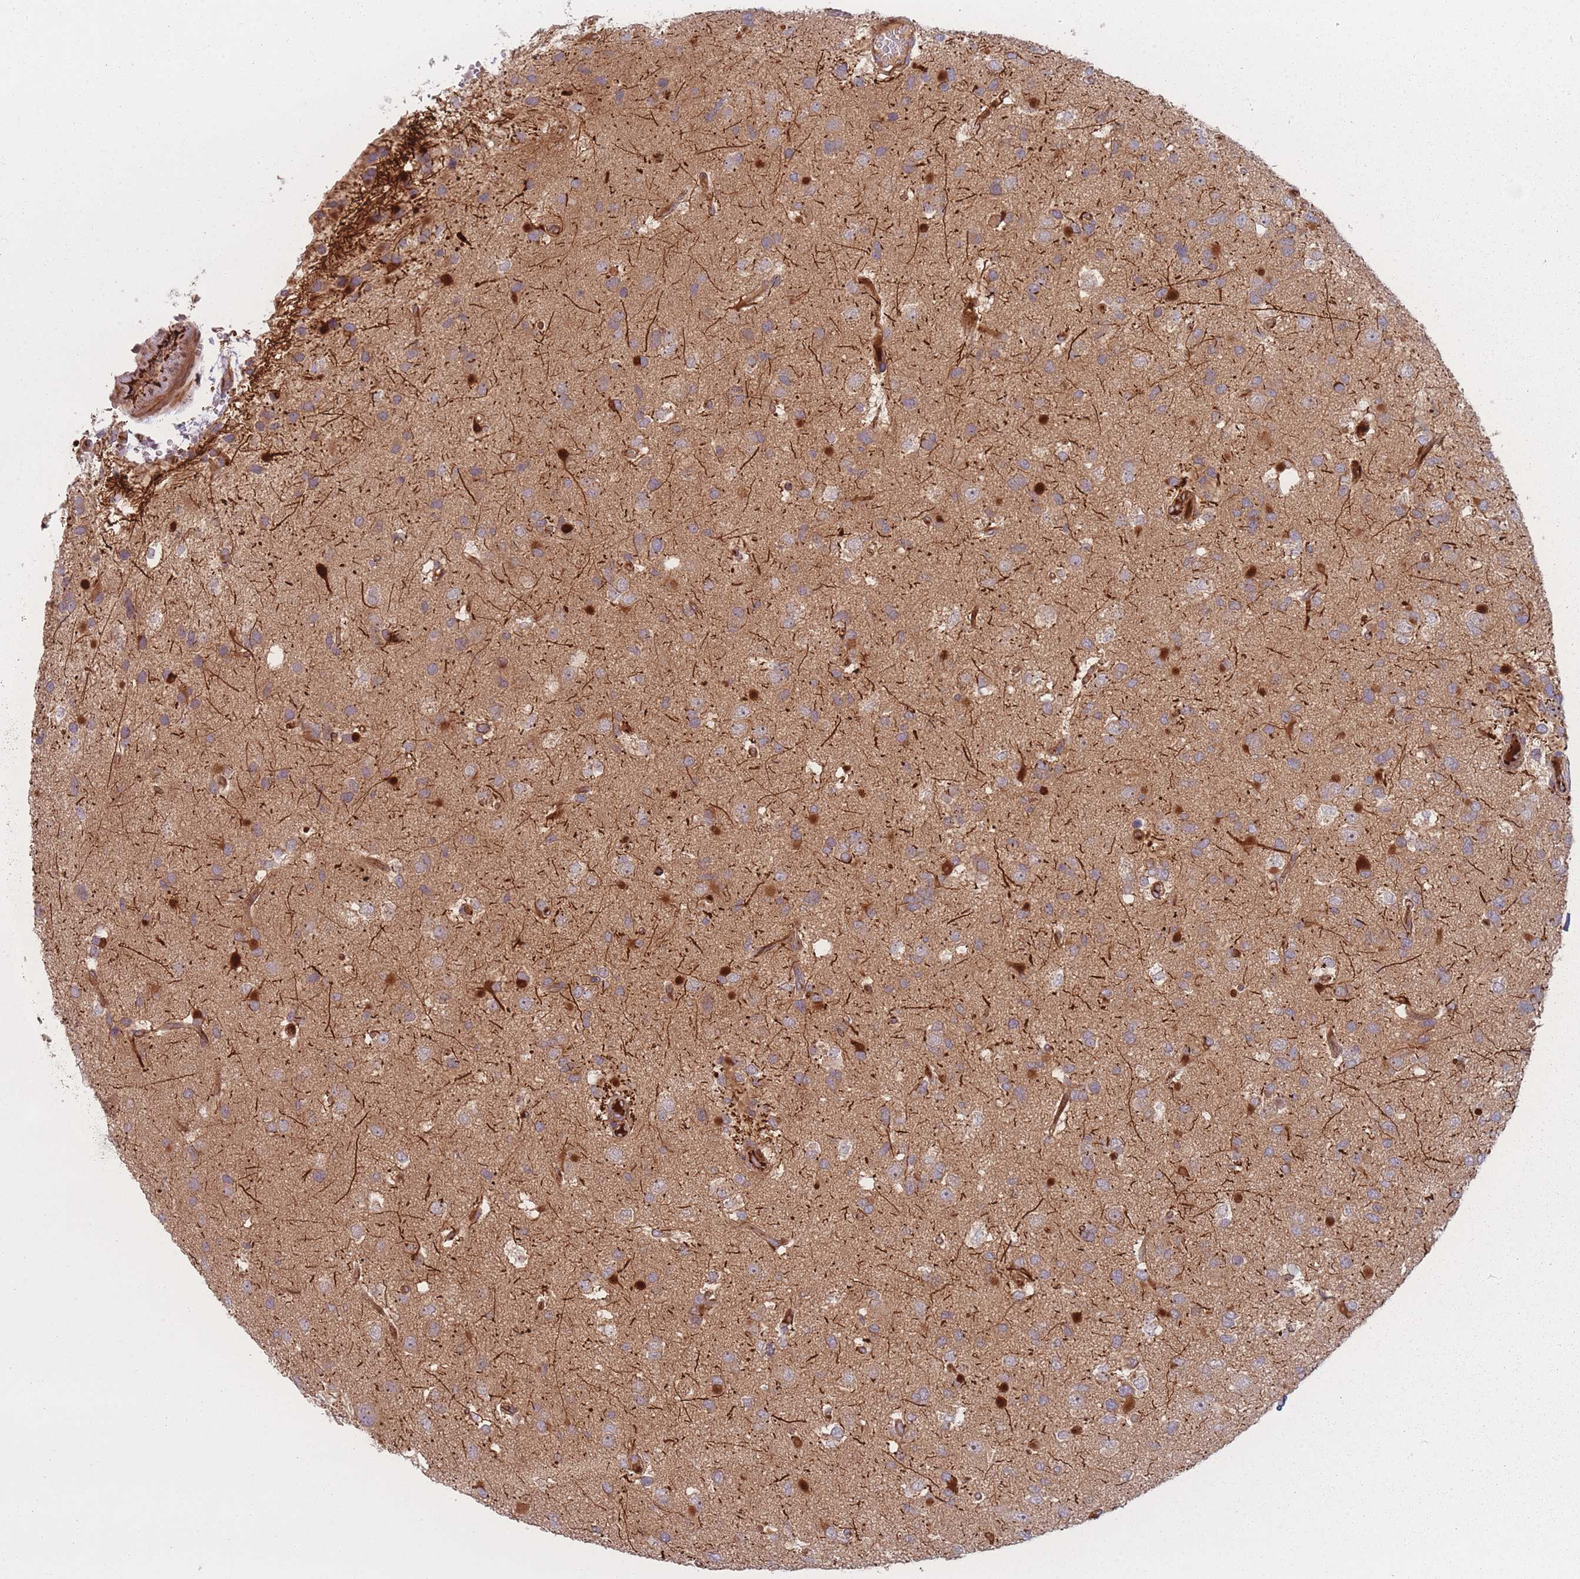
{"staining": {"intensity": "weak", "quantity": "<25%", "location": "cytoplasmic/membranous"}, "tissue": "glioma", "cell_type": "Tumor cells", "image_type": "cancer", "snomed": [{"axis": "morphology", "description": "Glioma, malignant, High grade"}, {"axis": "topography", "description": "Brain"}], "caption": "High power microscopy photomicrograph of an immunohistochemistry (IHC) image of glioma, revealing no significant expression in tumor cells.", "gene": "EEF1AKMT2", "patient": {"sex": "male", "age": 53}}